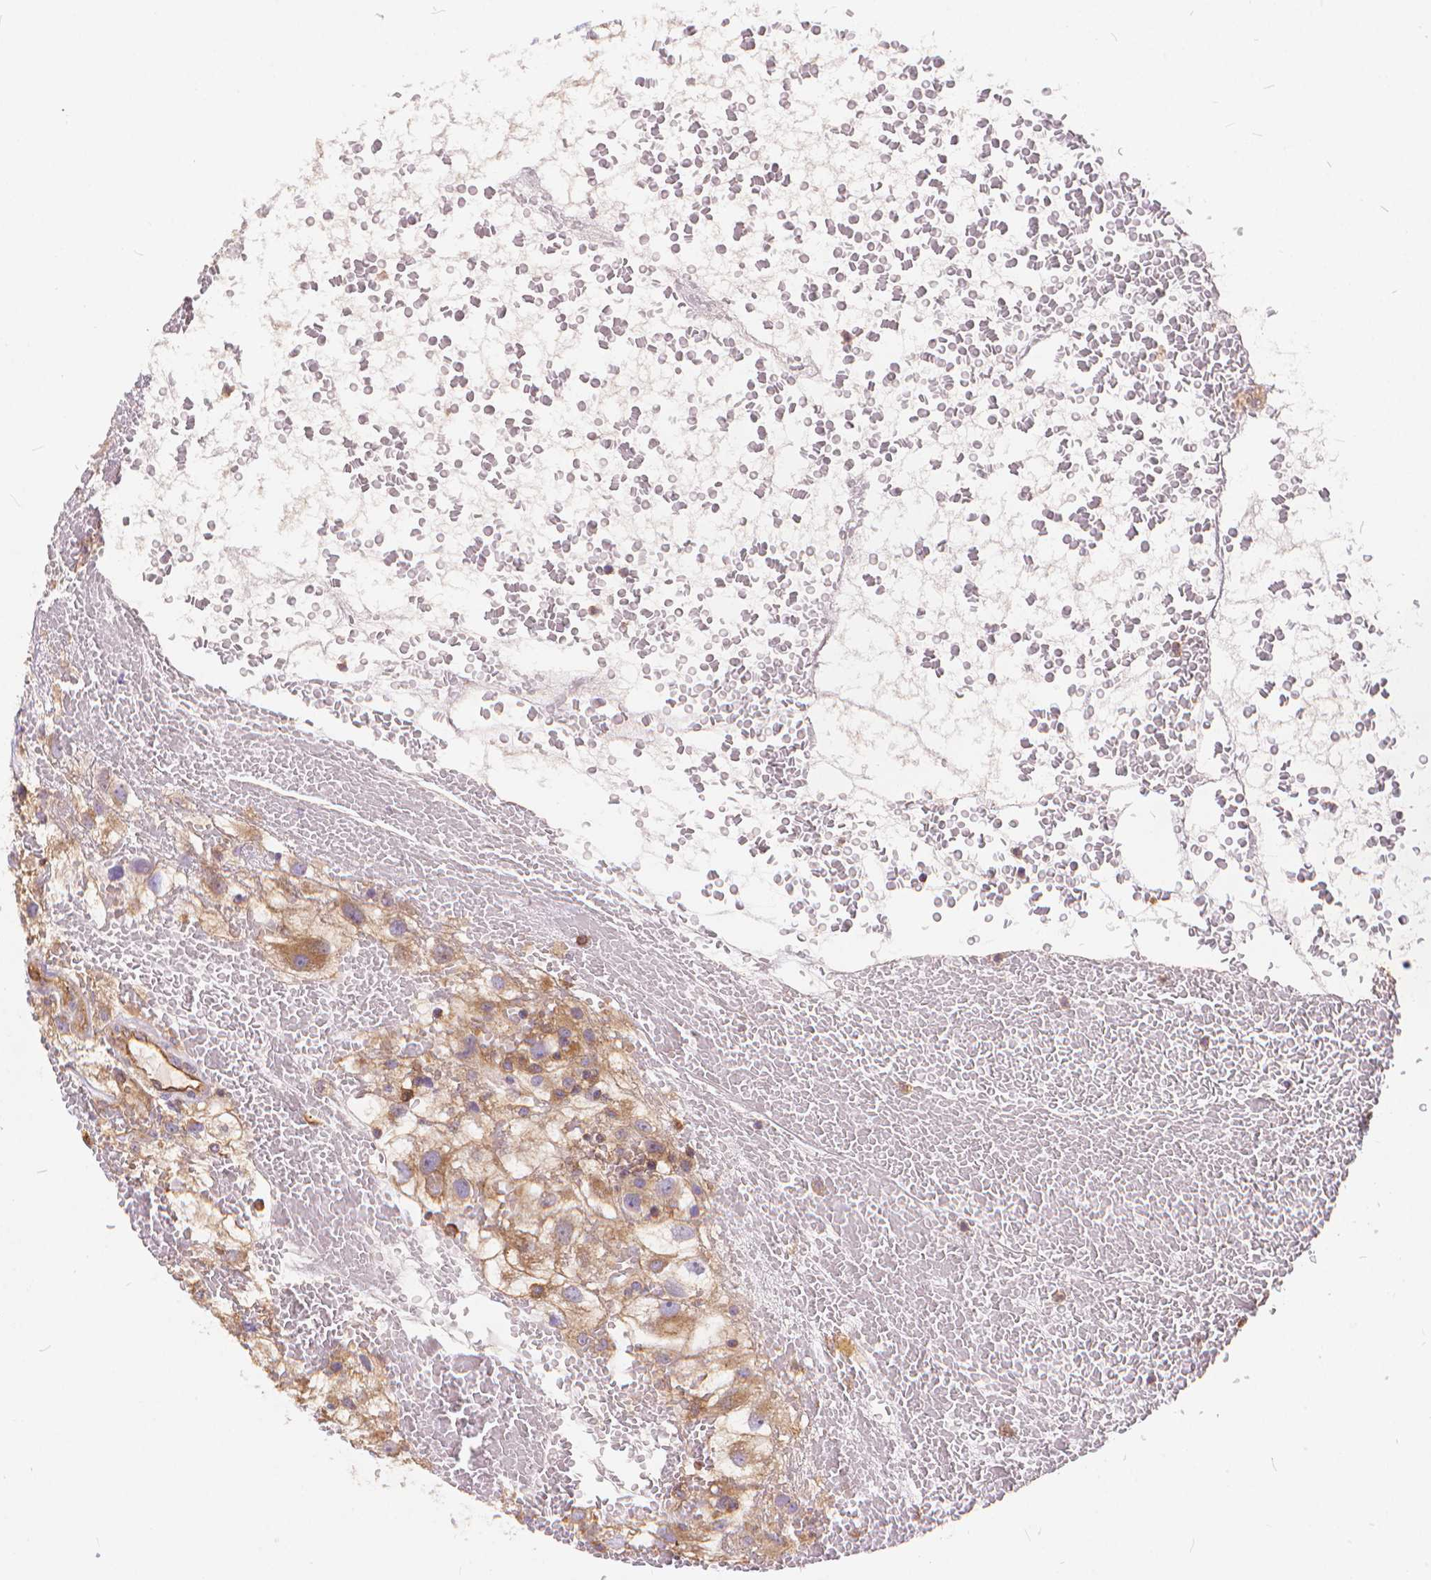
{"staining": {"intensity": "weak", "quantity": ">75%", "location": "cytoplasmic/membranous"}, "tissue": "renal cancer", "cell_type": "Tumor cells", "image_type": "cancer", "snomed": [{"axis": "morphology", "description": "Adenocarcinoma, NOS"}, {"axis": "topography", "description": "Kidney"}], "caption": "Immunohistochemistry (IHC) (DAB) staining of renal adenocarcinoma displays weak cytoplasmic/membranous protein staining in about >75% of tumor cells.", "gene": "ARAP1", "patient": {"sex": "male", "age": 59}}